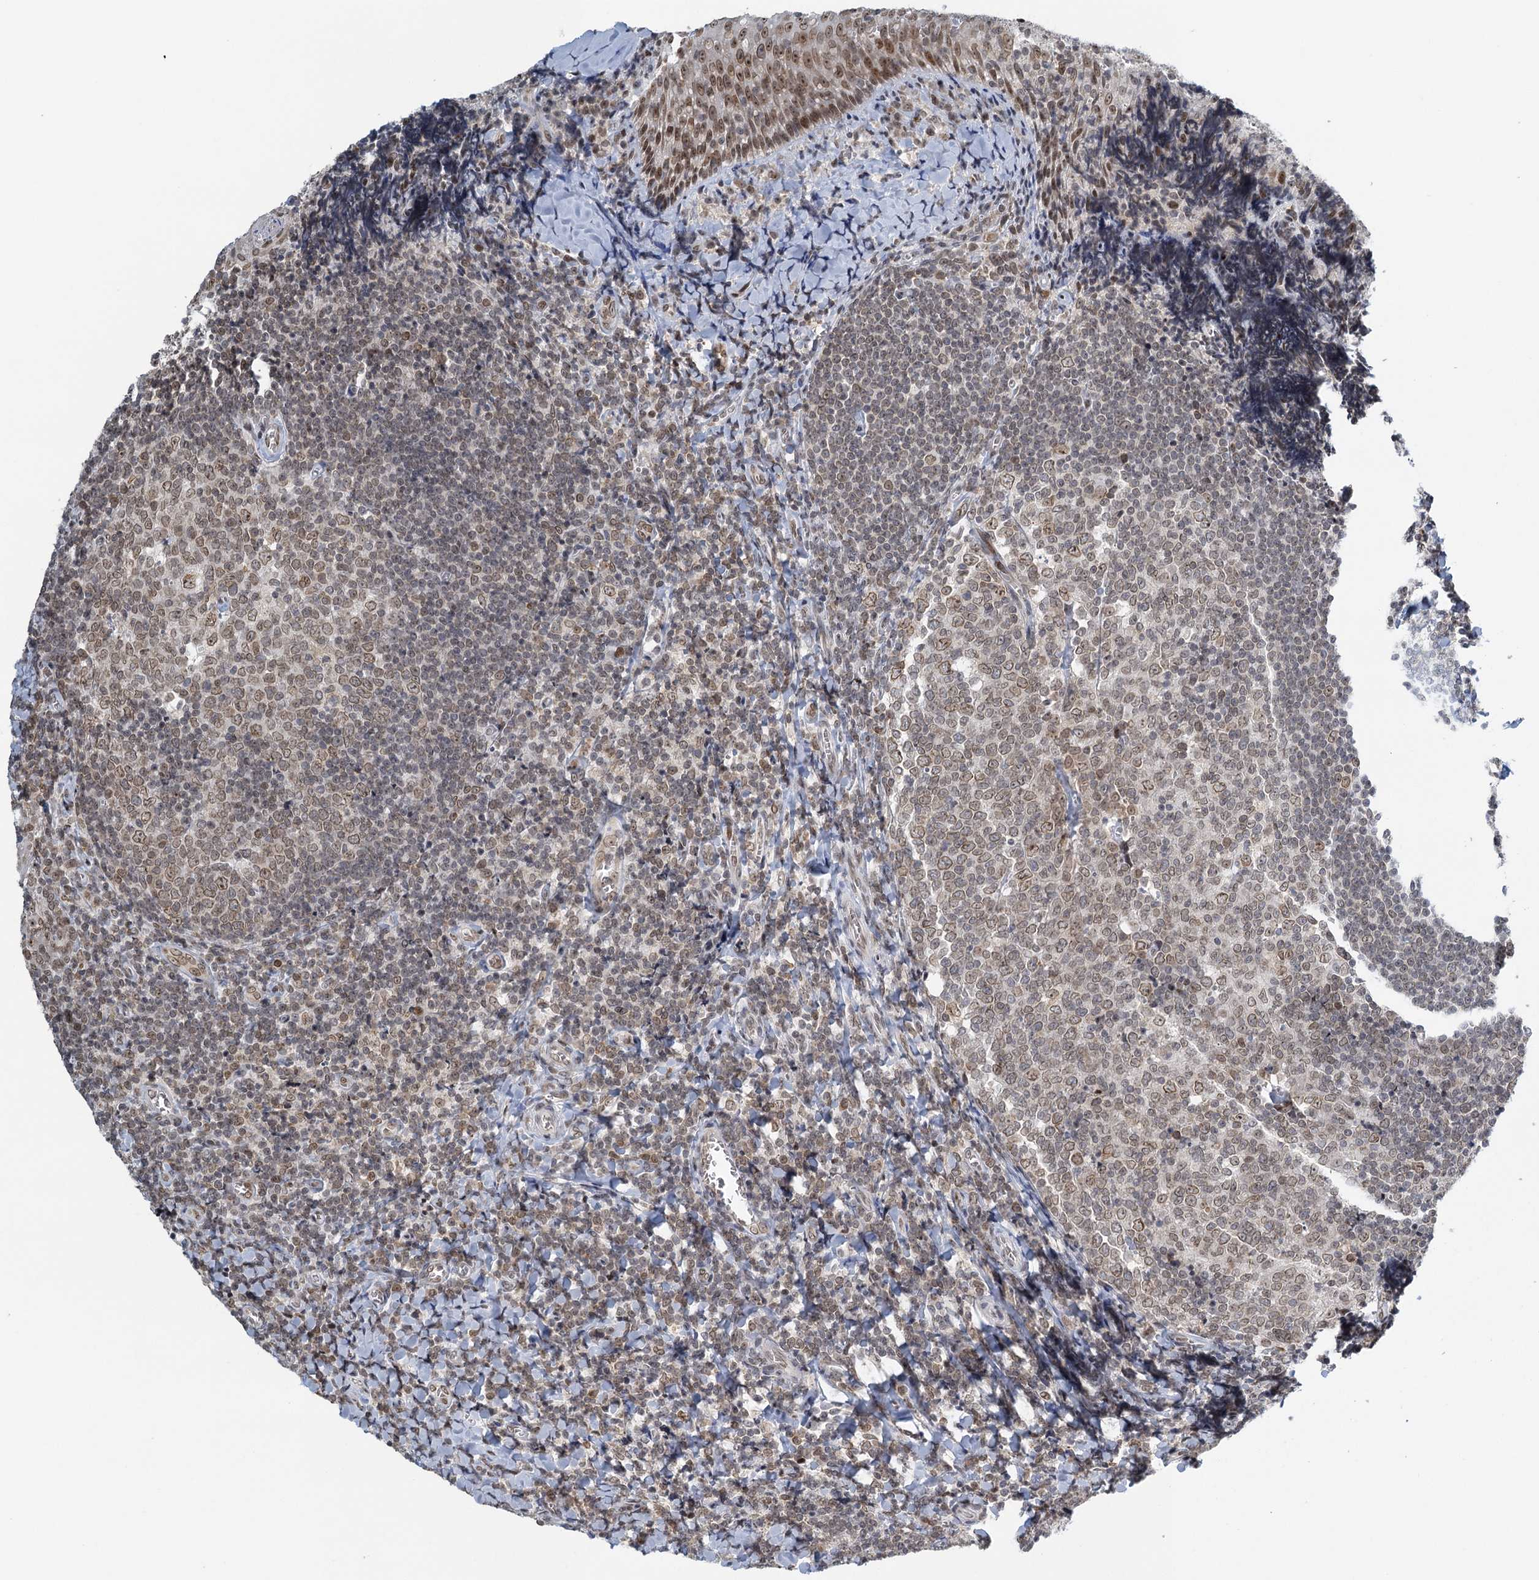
{"staining": {"intensity": "weak", "quantity": ">75%", "location": "nuclear"}, "tissue": "tonsil", "cell_type": "Germinal center cells", "image_type": "normal", "snomed": [{"axis": "morphology", "description": "Normal tissue, NOS"}, {"axis": "topography", "description": "Tonsil"}], "caption": "High-power microscopy captured an immunohistochemistry image of unremarkable tonsil, revealing weak nuclear staining in about >75% of germinal center cells.", "gene": "TREX1", "patient": {"sex": "male", "age": 27}}